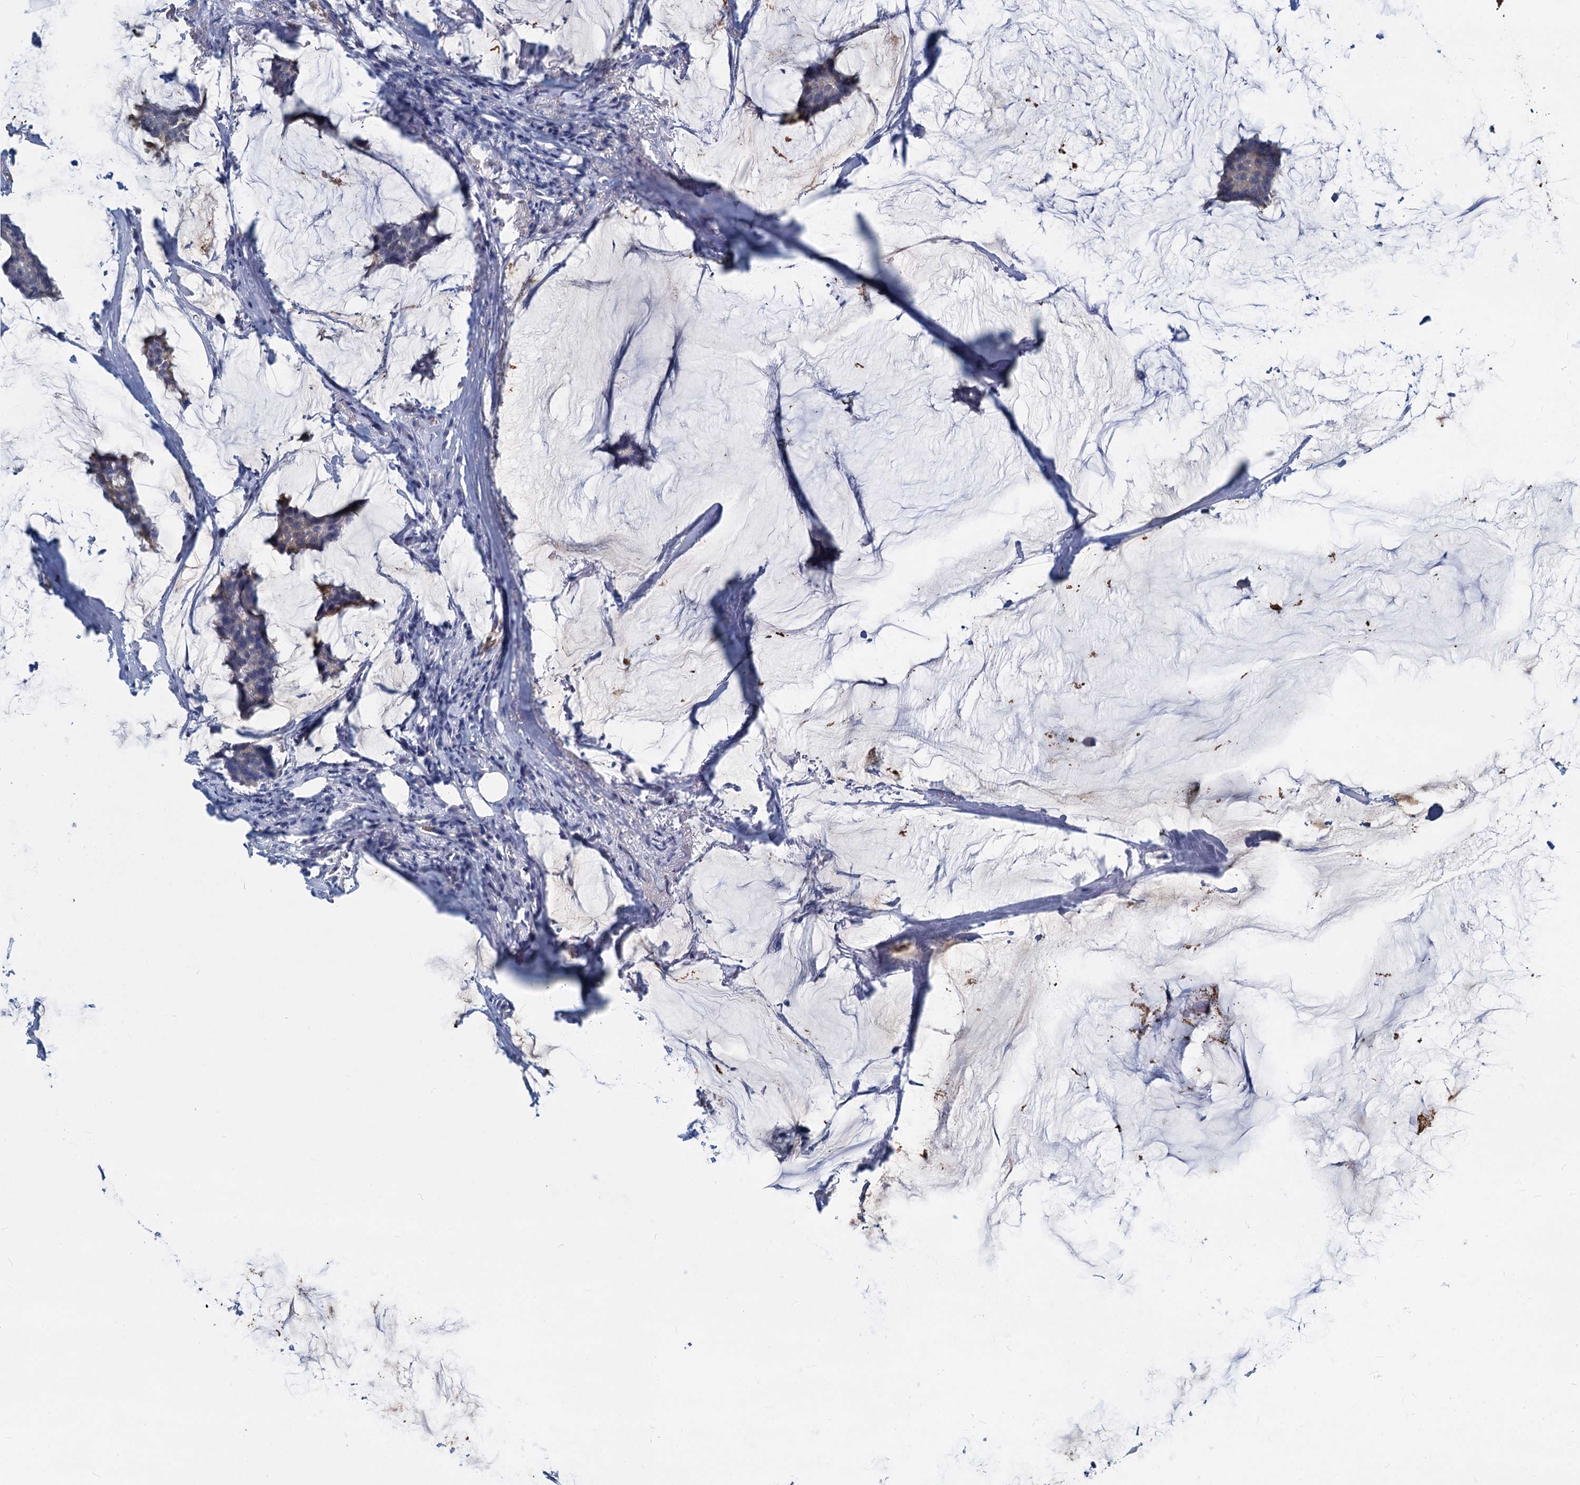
{"staining": {"intensity": "negative", "quantity": "none", "location": "none"}, "tissue": "breast cancer", "cell_type": "Tumor cells", "image_type": "cancer", "snomed": [{"axis": "morphology", "description": "Duct carcinoma"}, {"axis": "topography", "description": "Breast"}], "caption": "This is a micrograph of immunohistochemistry (IHC) staining of intraductal carcinoma (breast), which shows no positivity in tumor cells. The staining is performed using DAB (3,3'-diaminobenzidine) brown chromogen with nuclei counter-stained in using hematoxylin.", "gene": "GSTM3", "patient": {"sex": "female", "age": 93}}